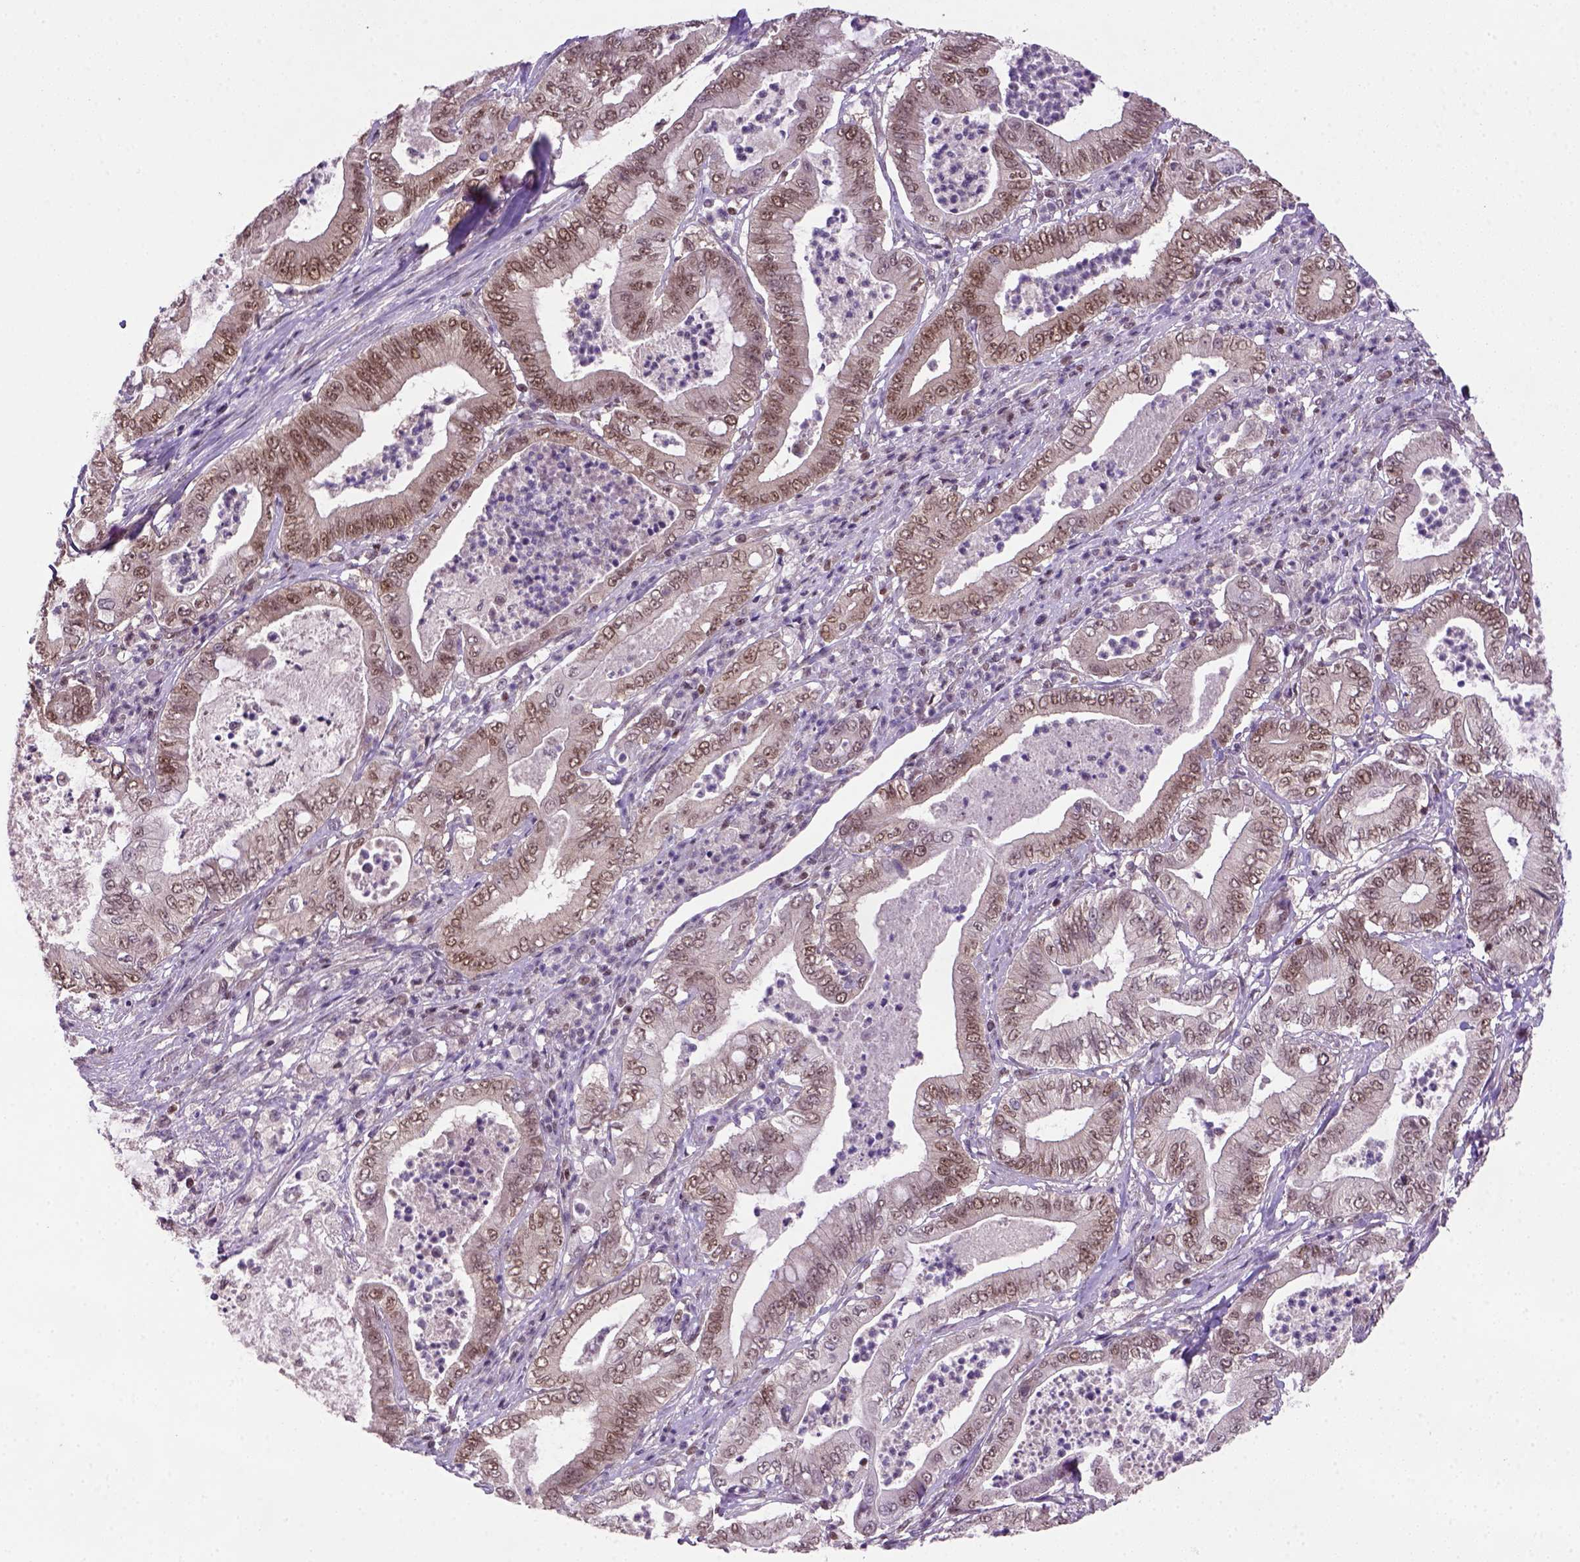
{"staining": {"intensity": "weak", "quantity": "25%-75%", "location": "nuclear"}, "tissue": "pancreatic cancer", "cell_type": "Tumor cells", "image_type": "cancer", "snomed": [{"axis": "morphology", "description": "Adenocarcinoma, NOS"}, {"axis": "topography", "description": "Pancreas"}], "caption": "This micrograph demonstrates IHC staining of human adenocarcinoma (pancreatic), with low weak nuclear staining in approximately 25%-75% of tumor cells.", "gene": "MGMT", "patient": {"sex": "male", "age": 71}}